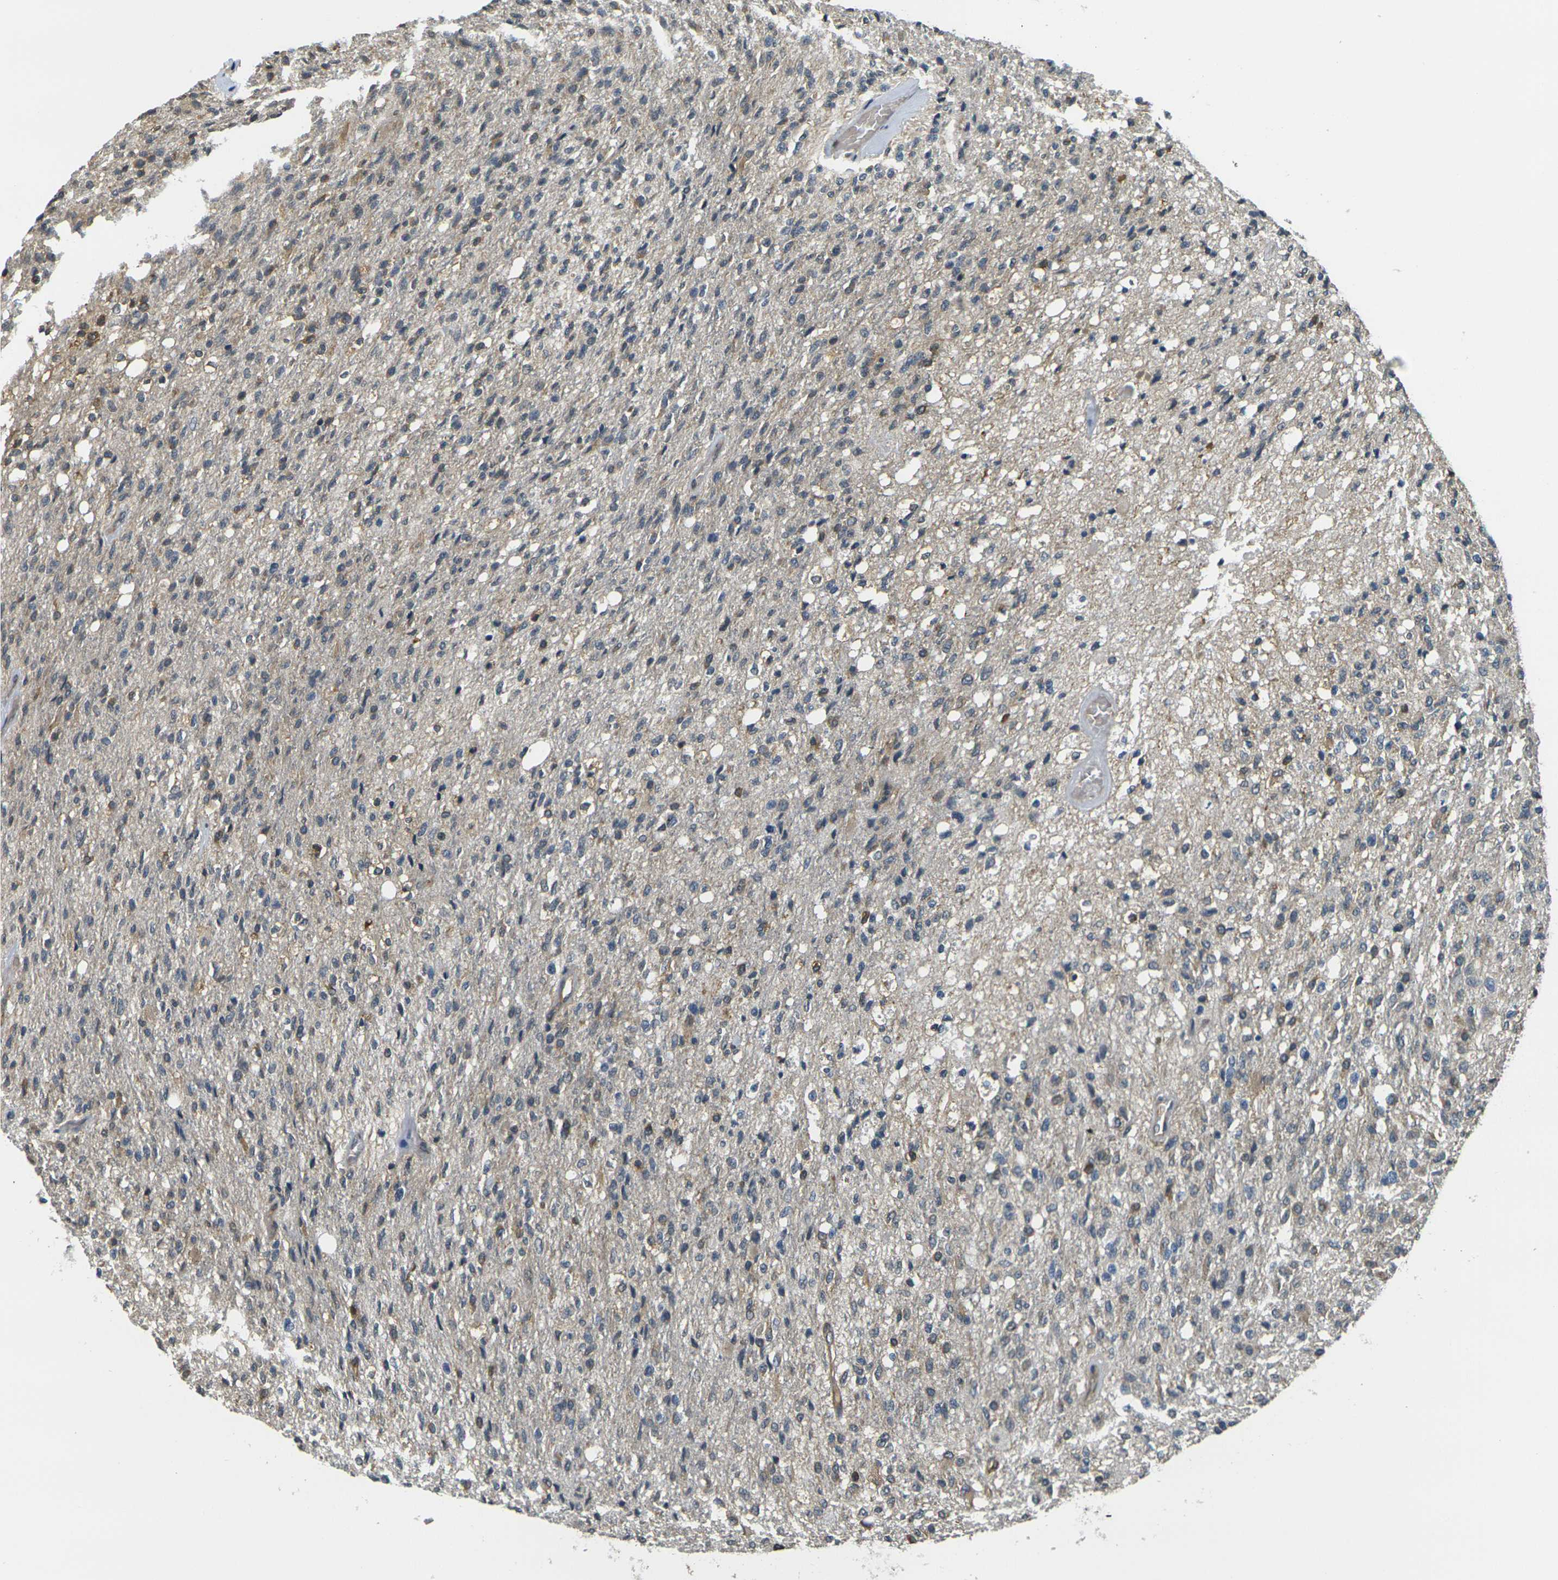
{"staining": {"intensity": "moderate", "quantity": "<25%", "location": "cytoplasmic/membranous"}, "tissue": "glioma", "cell_type": "Tumor cells", "image_type": "cancer", "snomed": [{"axis": "morphology", "description": "Normal tissue, NOS"}, {"axis": "morphology", "description": "Glioma, malignant, High grade"}, {"axis": "topography", "description": "Cerebral cortex"}], "caption": "A histopathology image of human malignant glioma (high-grade) stained for a protein reveals moderate cytoplasmic/membranous brown staining in tumor cells. (DAB (3,3'-diaminobenzidine) = brown stain, brightfield microscopy at high magnification).", "gene": "CAST", "patient": {"sex": "male", "age": 77}}